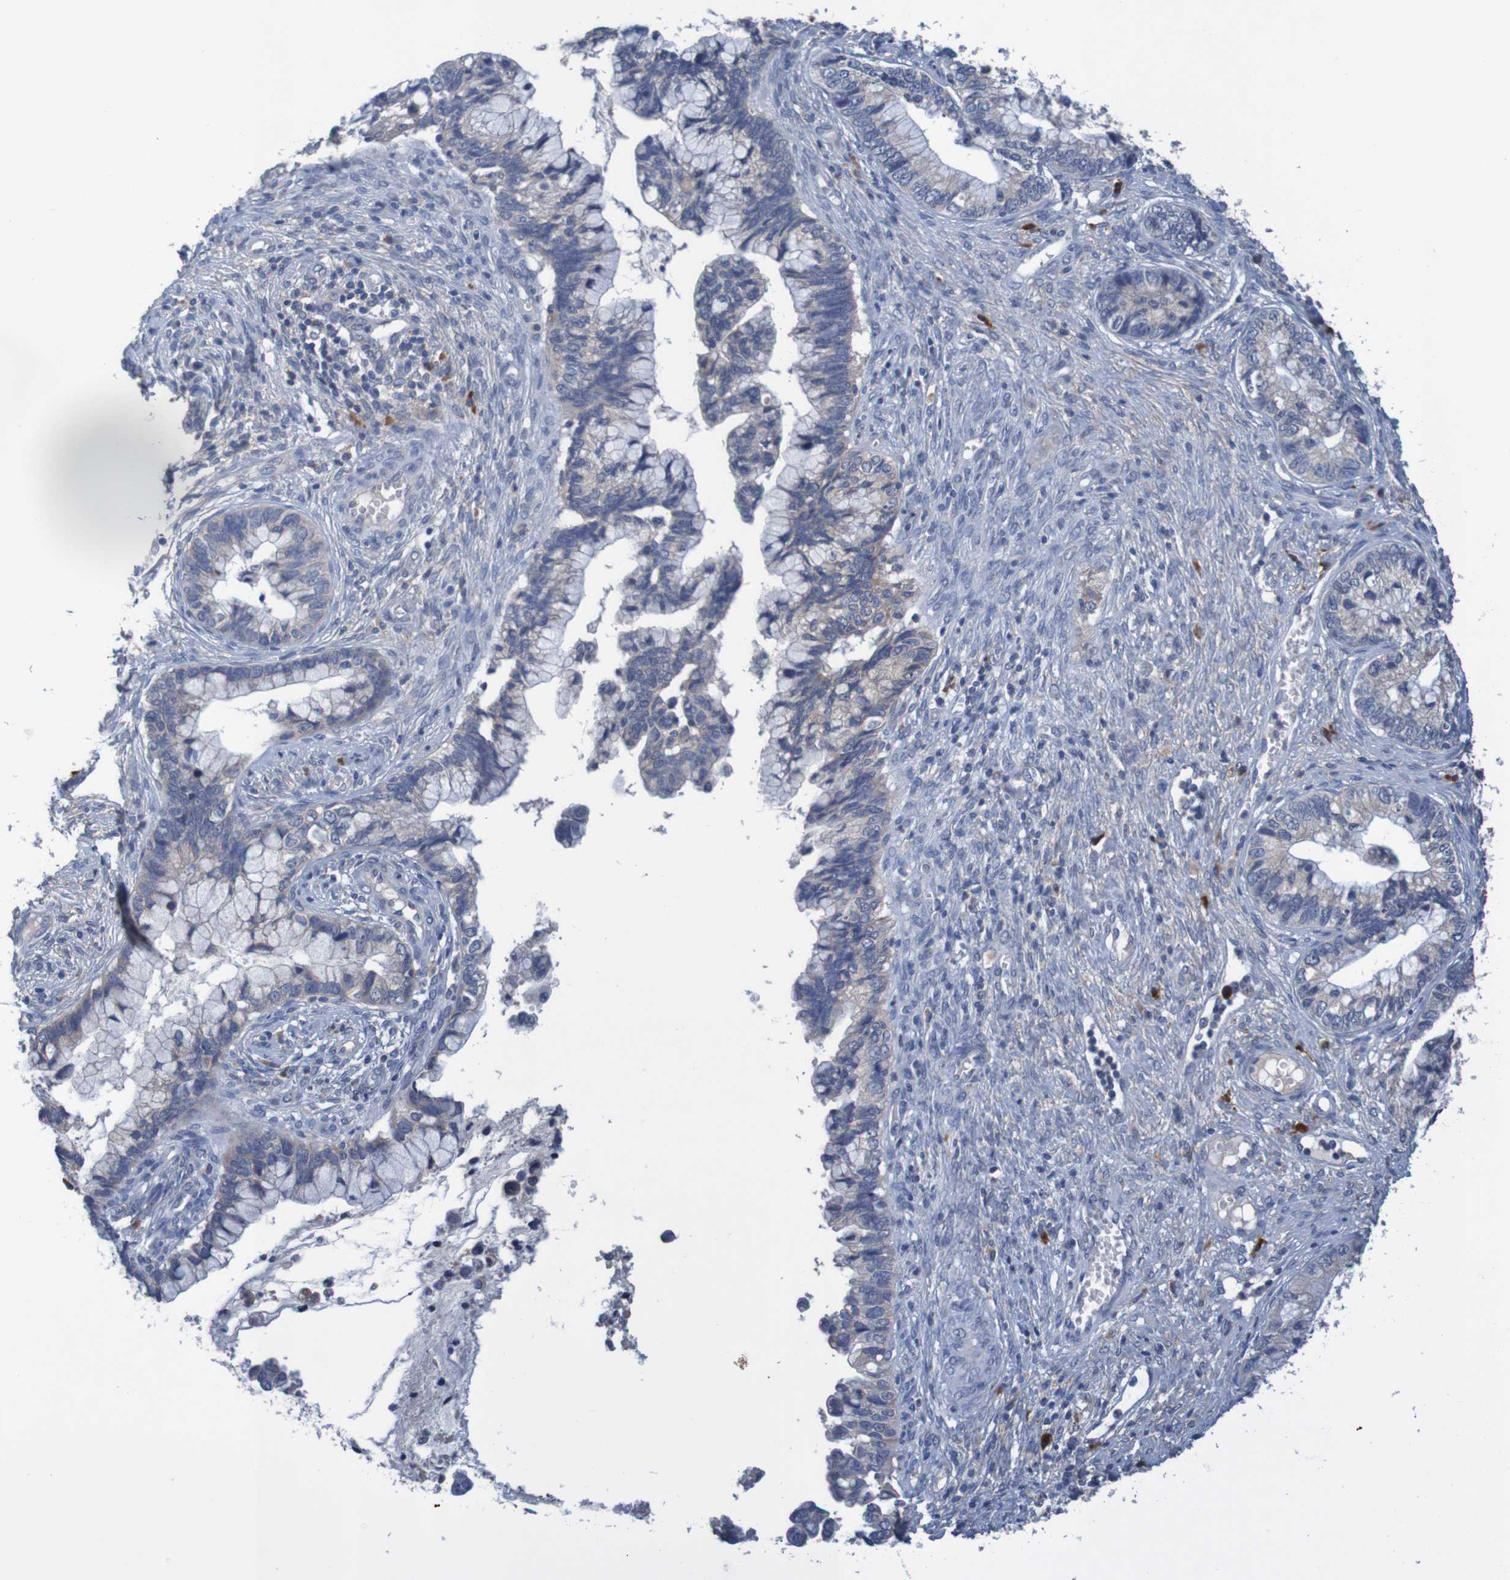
{"staining": {"intensity": "weak", "quantity": ">75%", "location": "cytoplasmic/membranous"}, "tissue": "cervical cancer", "cell_type": "Tumor cells", "image_type": "cancer", "snomed": [{"axis": "morphology", "description": "Adenocarcinoma, NOS"}, {"axis": "topography", "description": "Cervix"}], "caption": "Immunohistochemical staining of adenocarcinoma (cervical) shows low levels of weak cytoplasmic/membranous protein staining in about >75% of tumor cells.", "gene": "LTA", "patient": {"sex": "female", "age": 44}}